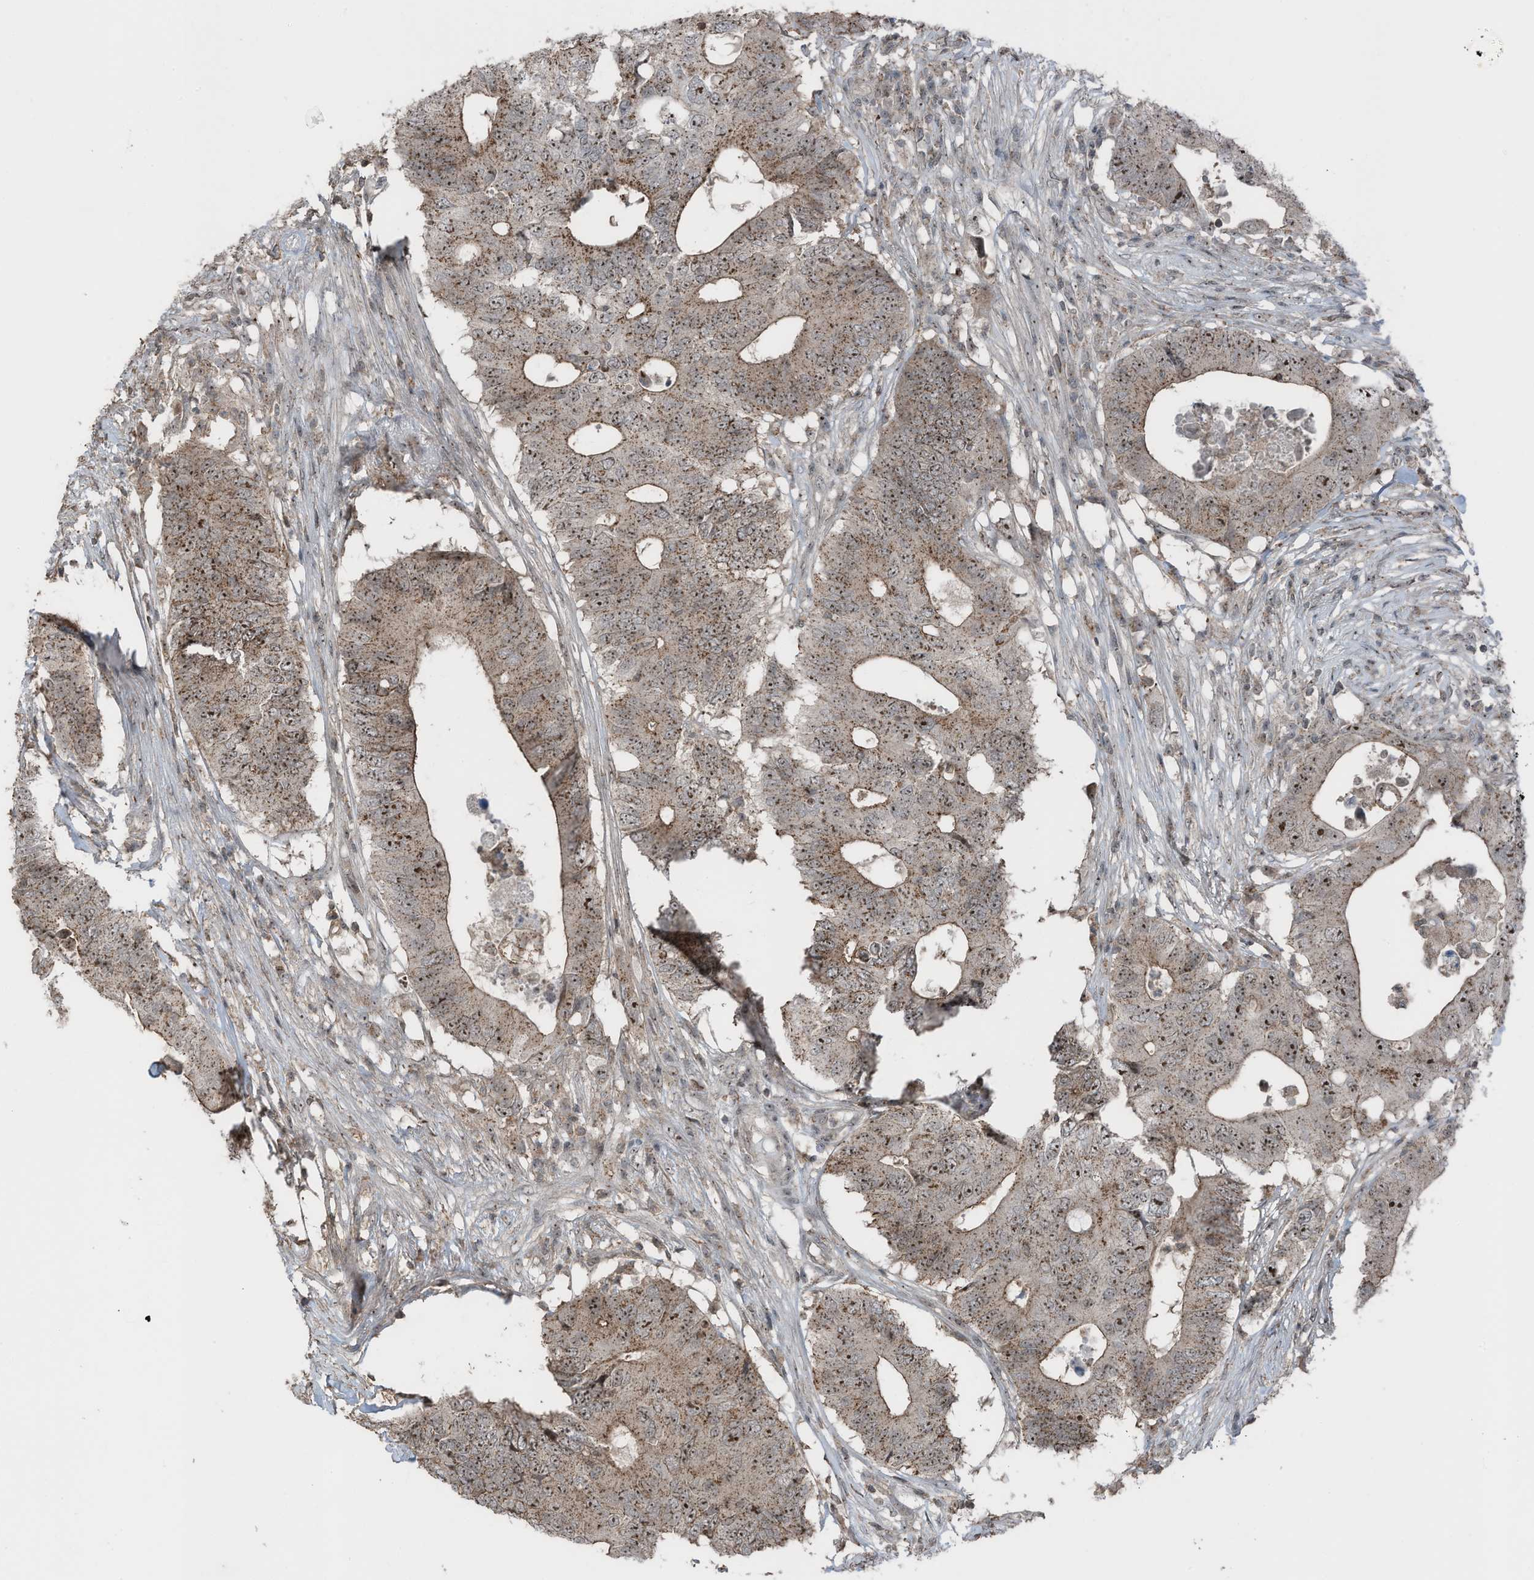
{"staining": {"intensity": "moderate", "quantity": ">75%", "location": "cytoplasmic/membranous,nuclear"}, "tissue": "colorectal cancer", "cell_type": "Tumor cells", "image_type": "cancer", "snomed": [{"axis": "morphology", "description": "Adenocarcinoma, NOS"}, {"axis": "topography", "description": "Colon"}], "caption": "IHC (DAB) staining of colorectal cancer (adenocarcinoma) exhibits moderate cytoplasmic/membranous and nuclear protein staining in approximately >75% of tumor cells.", "gene": "UTP3", "patient": {"sex": "male", "age": 71}}